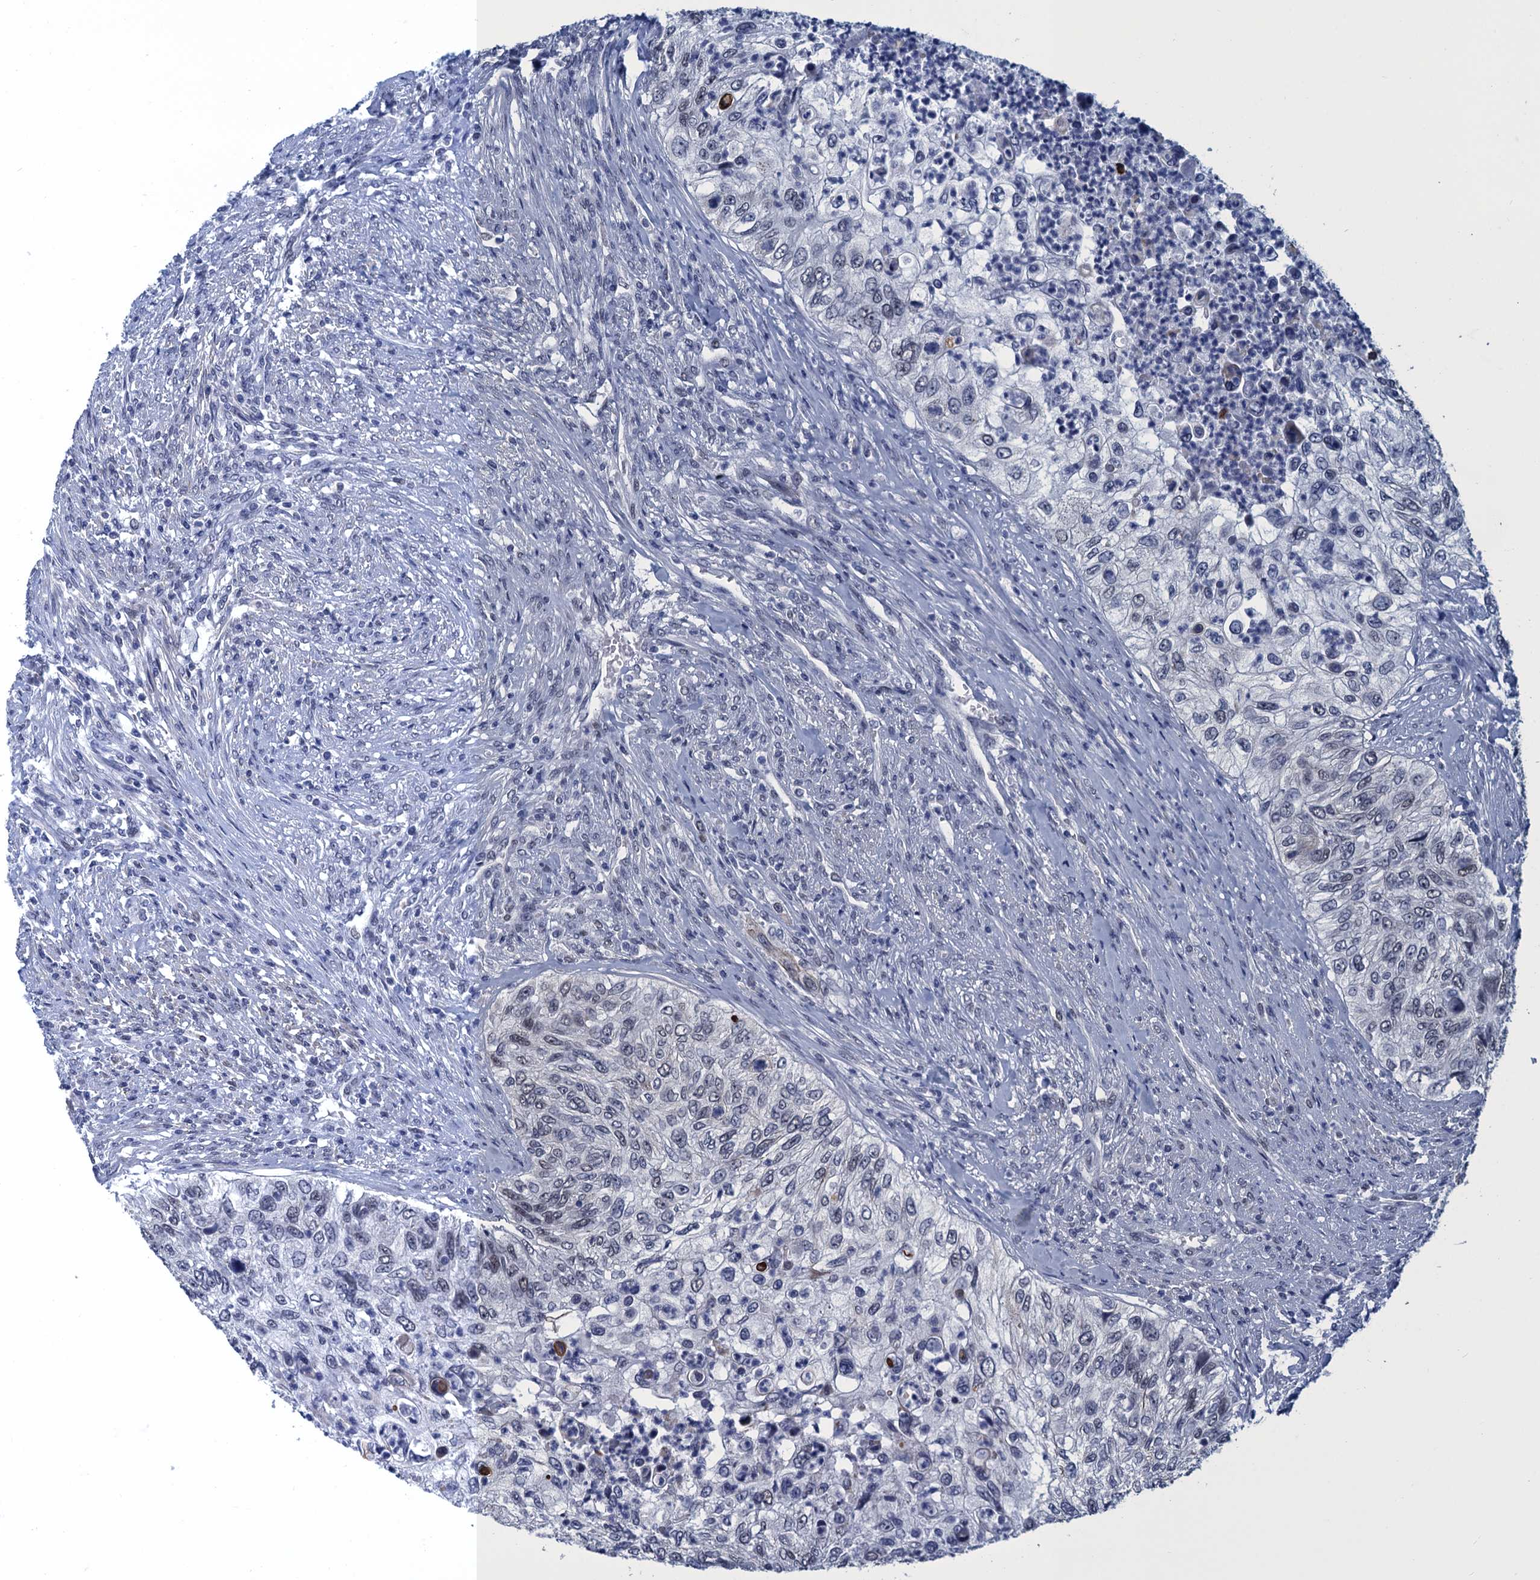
{"staining": {"intensity": "negative", "quantity": "none", "location": "none"}, "tissue": "urothelial cancer", "cell_type": "Tumor cells", "image_type": "cancer", "snomed": [{"axis": "morphology", "description": "Urothelial carcinoma, High grade"}, {"axis": "topography", "description": "Urinary bladder"}], "caption": "The image displays no significant positivity in tumor cells of high-grade urothelial carcinoma. (Immunohistochemistry (ihc), brightfield microscopy, high magnification).", "gene": "GINS3", "patient": {"sex": "female", "age": 60}}